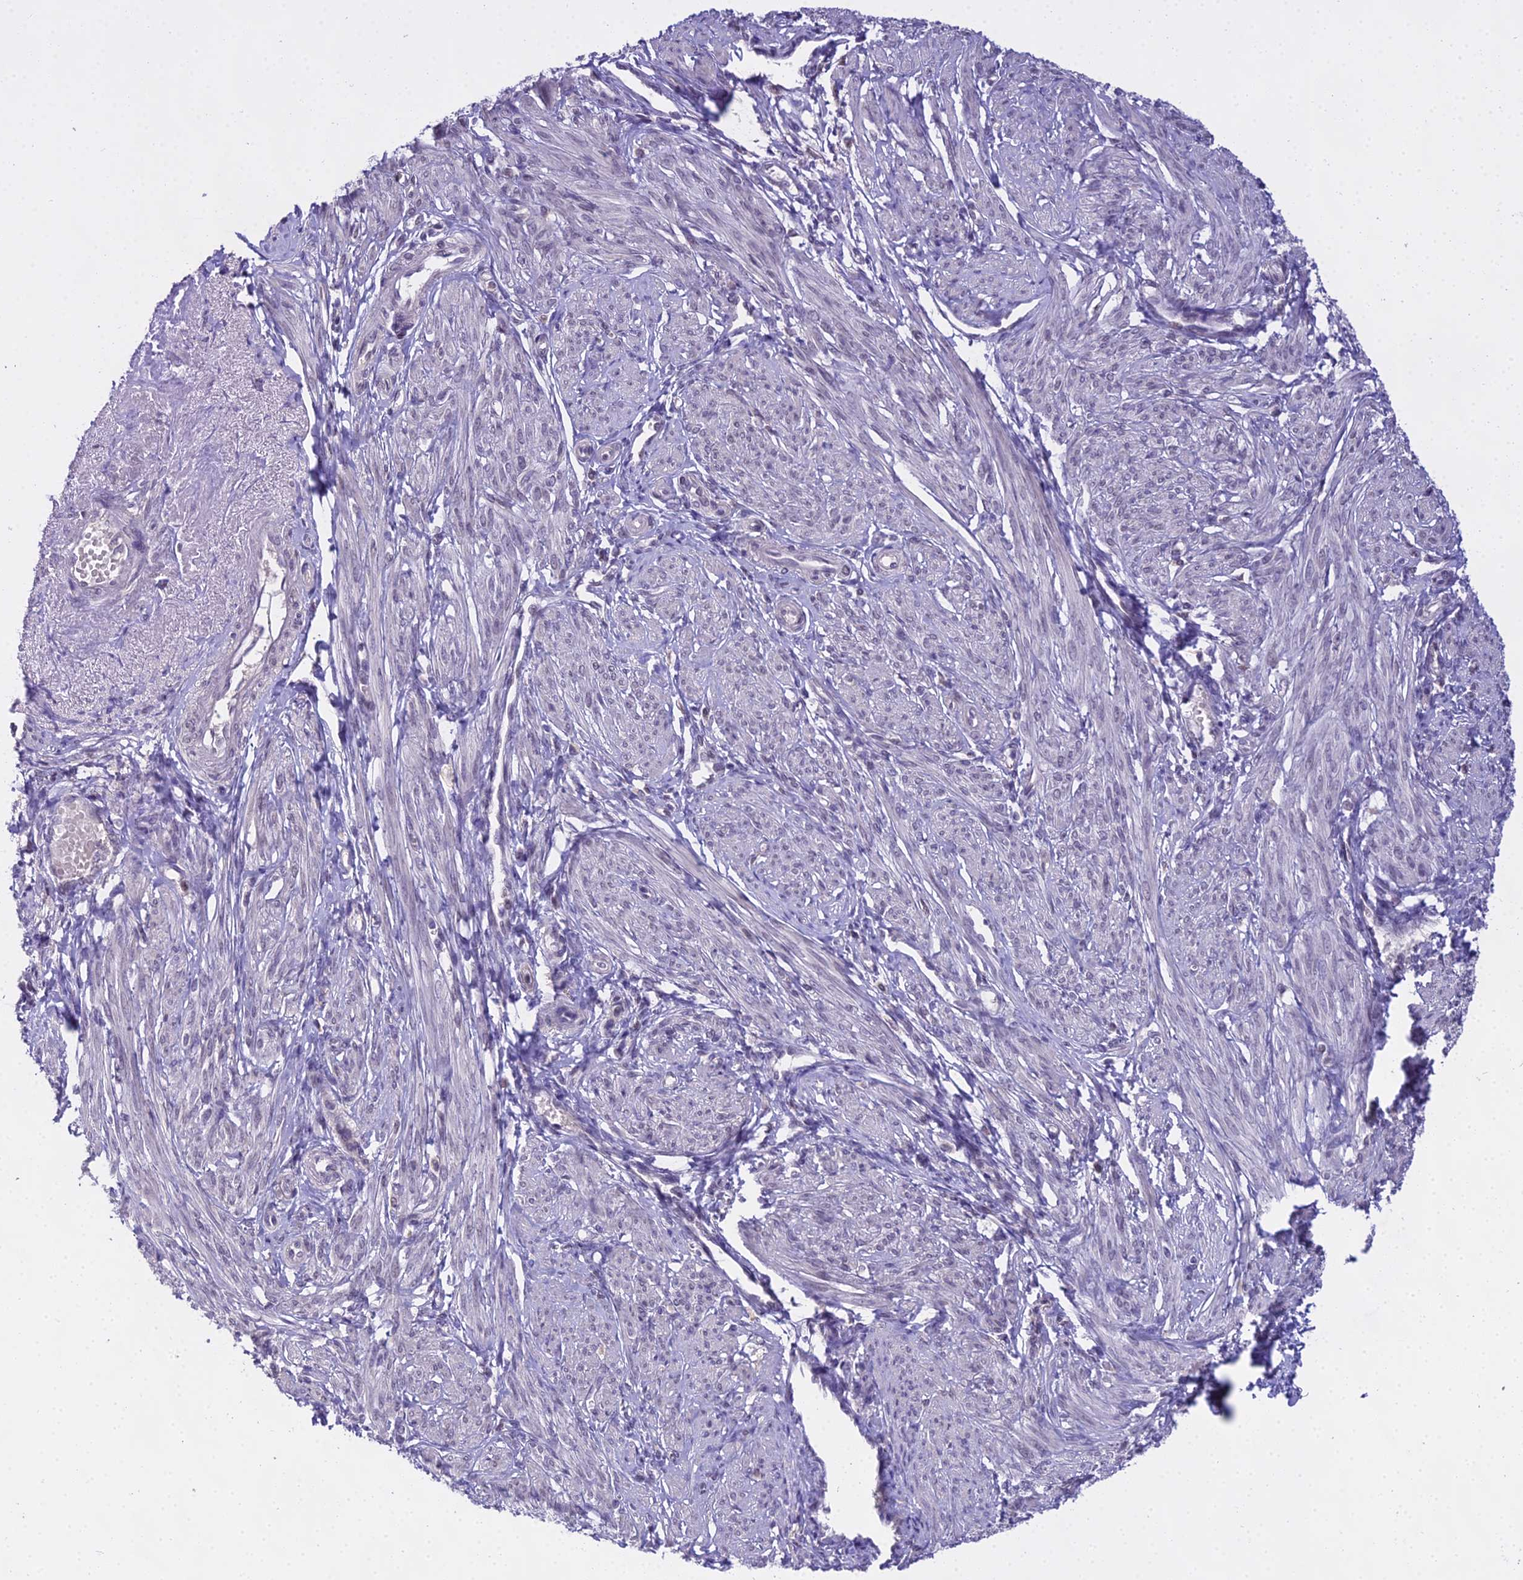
{"staining": {"intensity": "negative", "quantity": "none", "location": "none"}, "tissue": "smooth muscle", "cell_type": "Smooth muscle cells", "image_type": "normal", "snomed": [{"axis": "morphology", "description": "Normal tissue, NOS"}, {"axis": "topography", "description": "Smooth muscle"}], "caption": "This histopathology image is of benign smooth muscle stained with immunohistochemistry to label a protein in brown with the nuclei are counter-stained blue. There is no staining in smooth muscle cells. (DAB immunohistochemistry (IHC) visualized using brightfield microscopy, high magnification).", "gene": "MAT2A", "patient": {"sex": "female", "age": 39}}